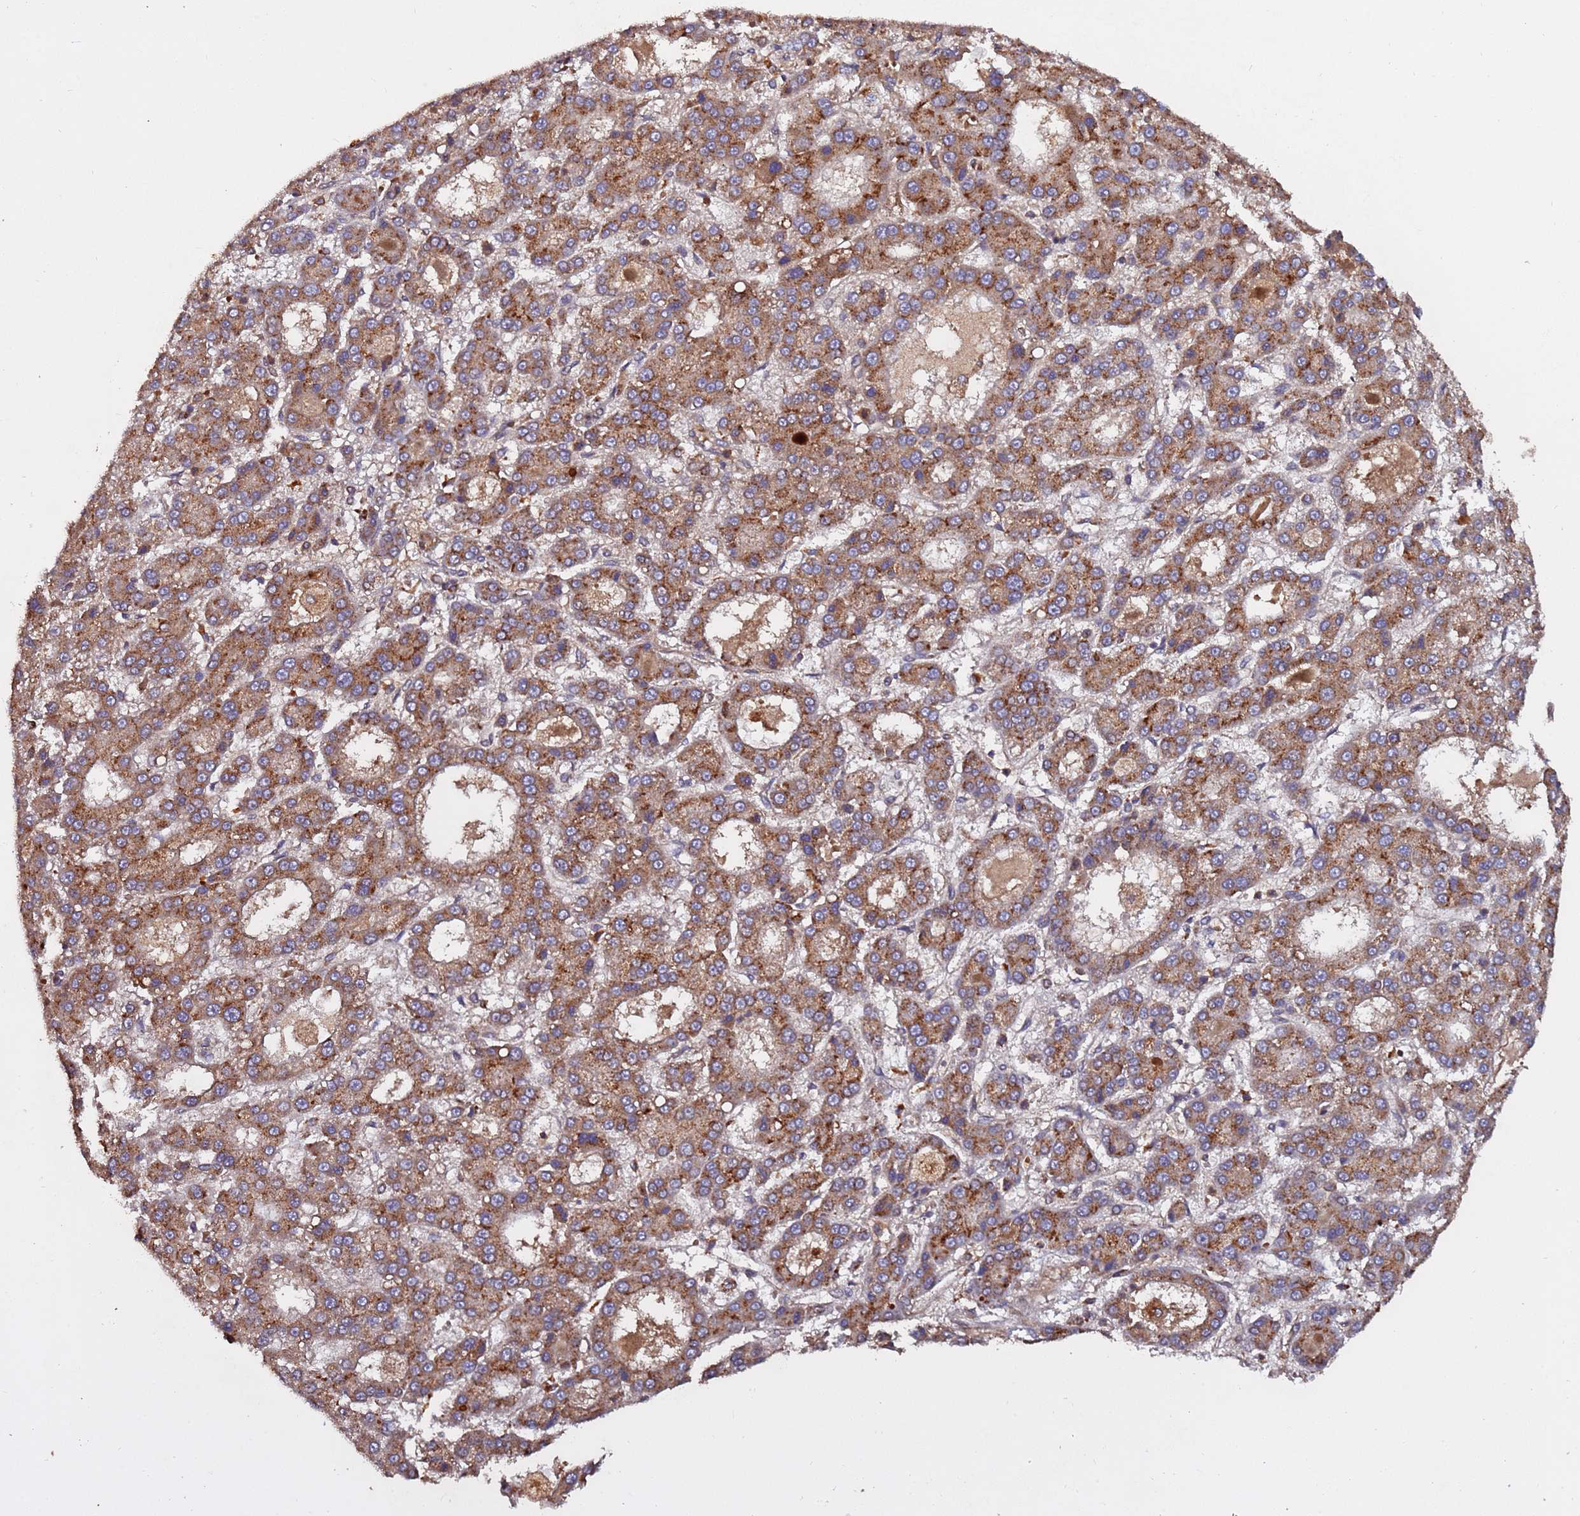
{"staining": {"intensity": "moderate", "quantity": ">75%", "location": "cytoplasmic/membranous"}, "tissue": "liver cancer", "cell_type": "Tumor cells", "image_type": "cancer", "snomed": [{"axis": "morphology", "description": "Carcinoma, Hepatocellular, NOS"}, {"axis": "topography", "description": "Liver"}], "caption": "Immunohistochemistry (IHC) of liver cancer demonstrates medium levels of moderate cytoplasmic/membranous positivity in about >75% of tumor cells.", "gene": "RPS15A", "patient": {"sex": "male", "age": 70}}